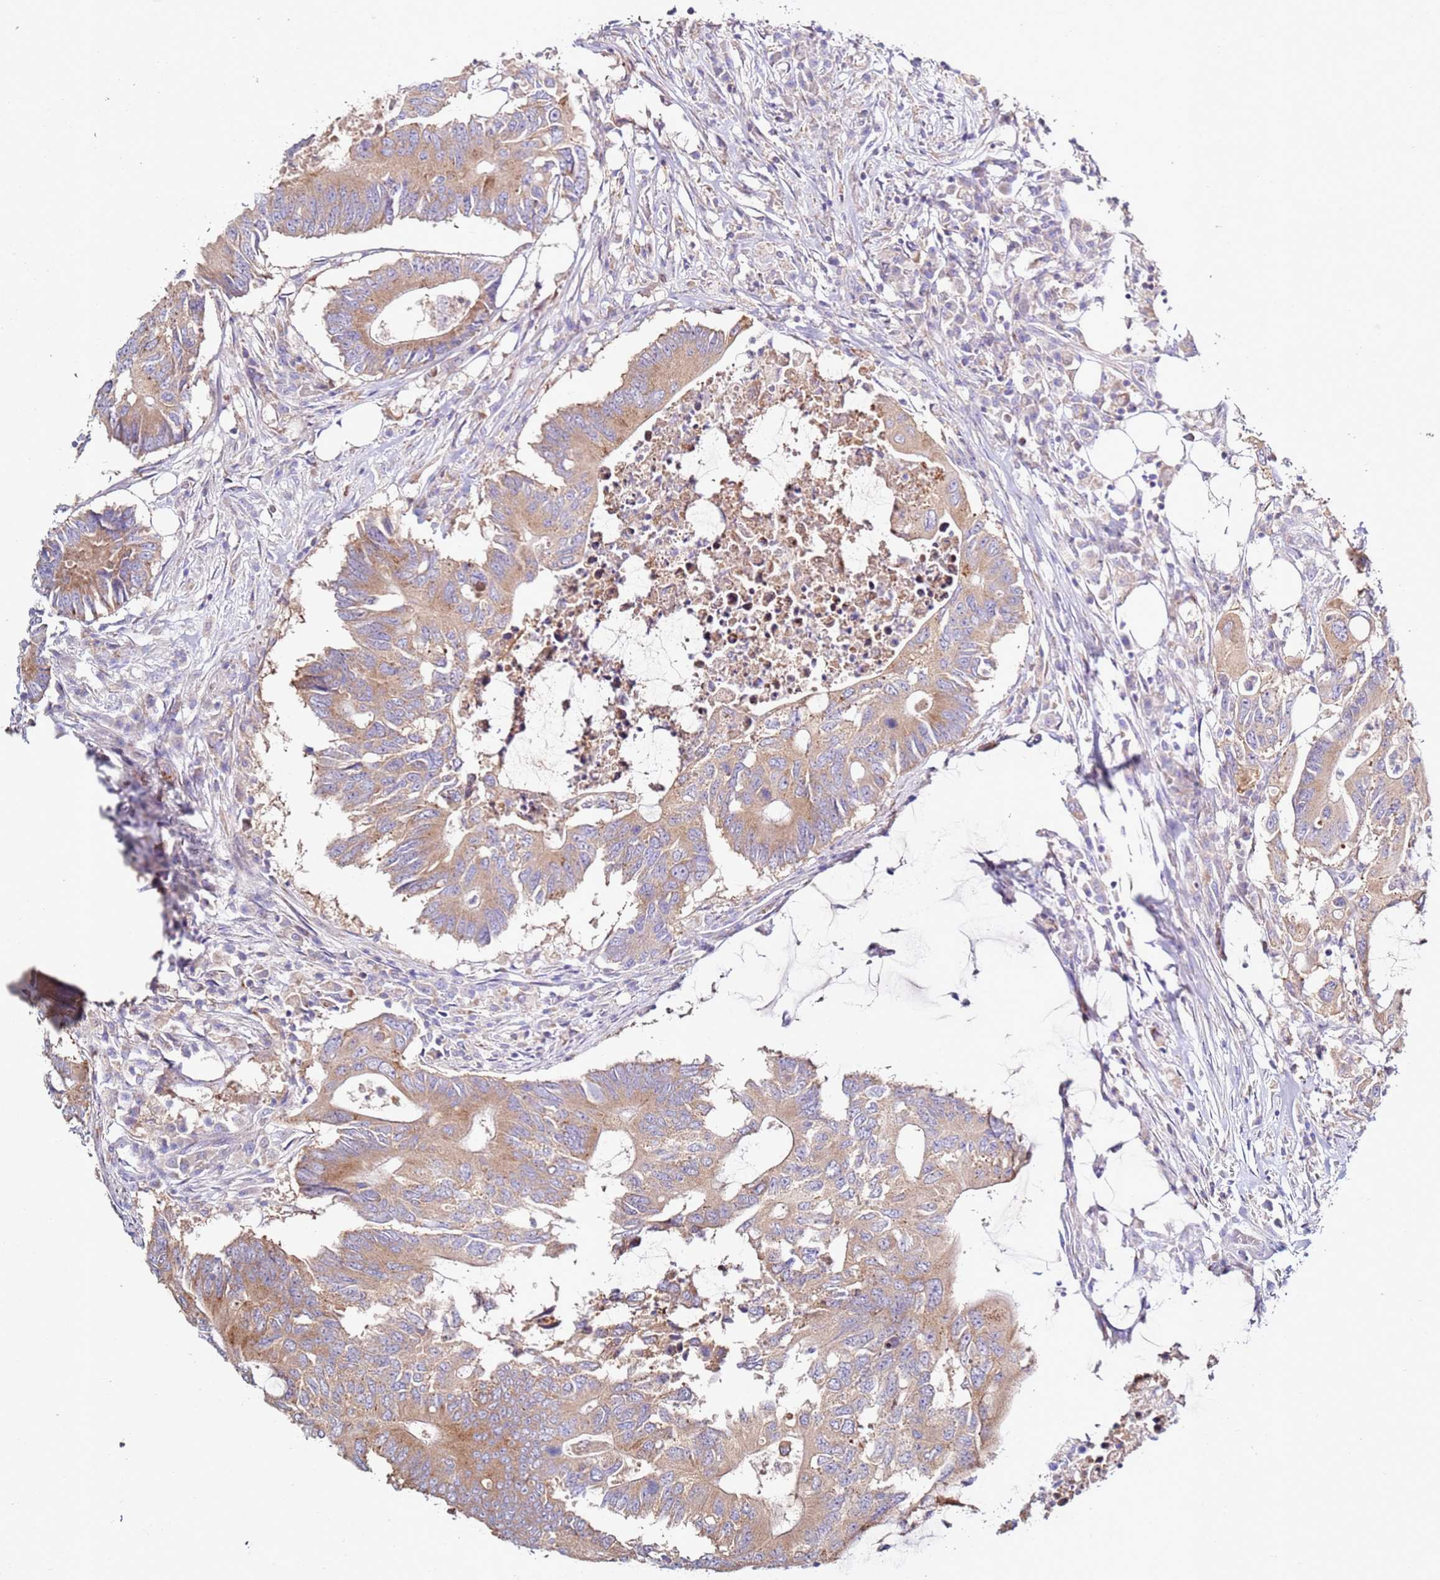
{"staining": {"intensity": "moderate", "quantity": ">75%", "location": "cytoplasmic/membranous"}, "tissue": "colorectal cancer", "cell_type": "Tumor cells", "image_type": "cancer", "snomed": [{"axis": "morphology", "description": "Adenocarcinoma, NOS"}, {"axis": "topography", "description": "Colon"}], "caption": "Brown immunohistochemical staining in colorectal cancer exhibits moderate cytoplasmic/membranous positivity in approximately >75% of tumor cells.", "gene": "CNOT9", "patient": {"sex": "male", "age": 71}}